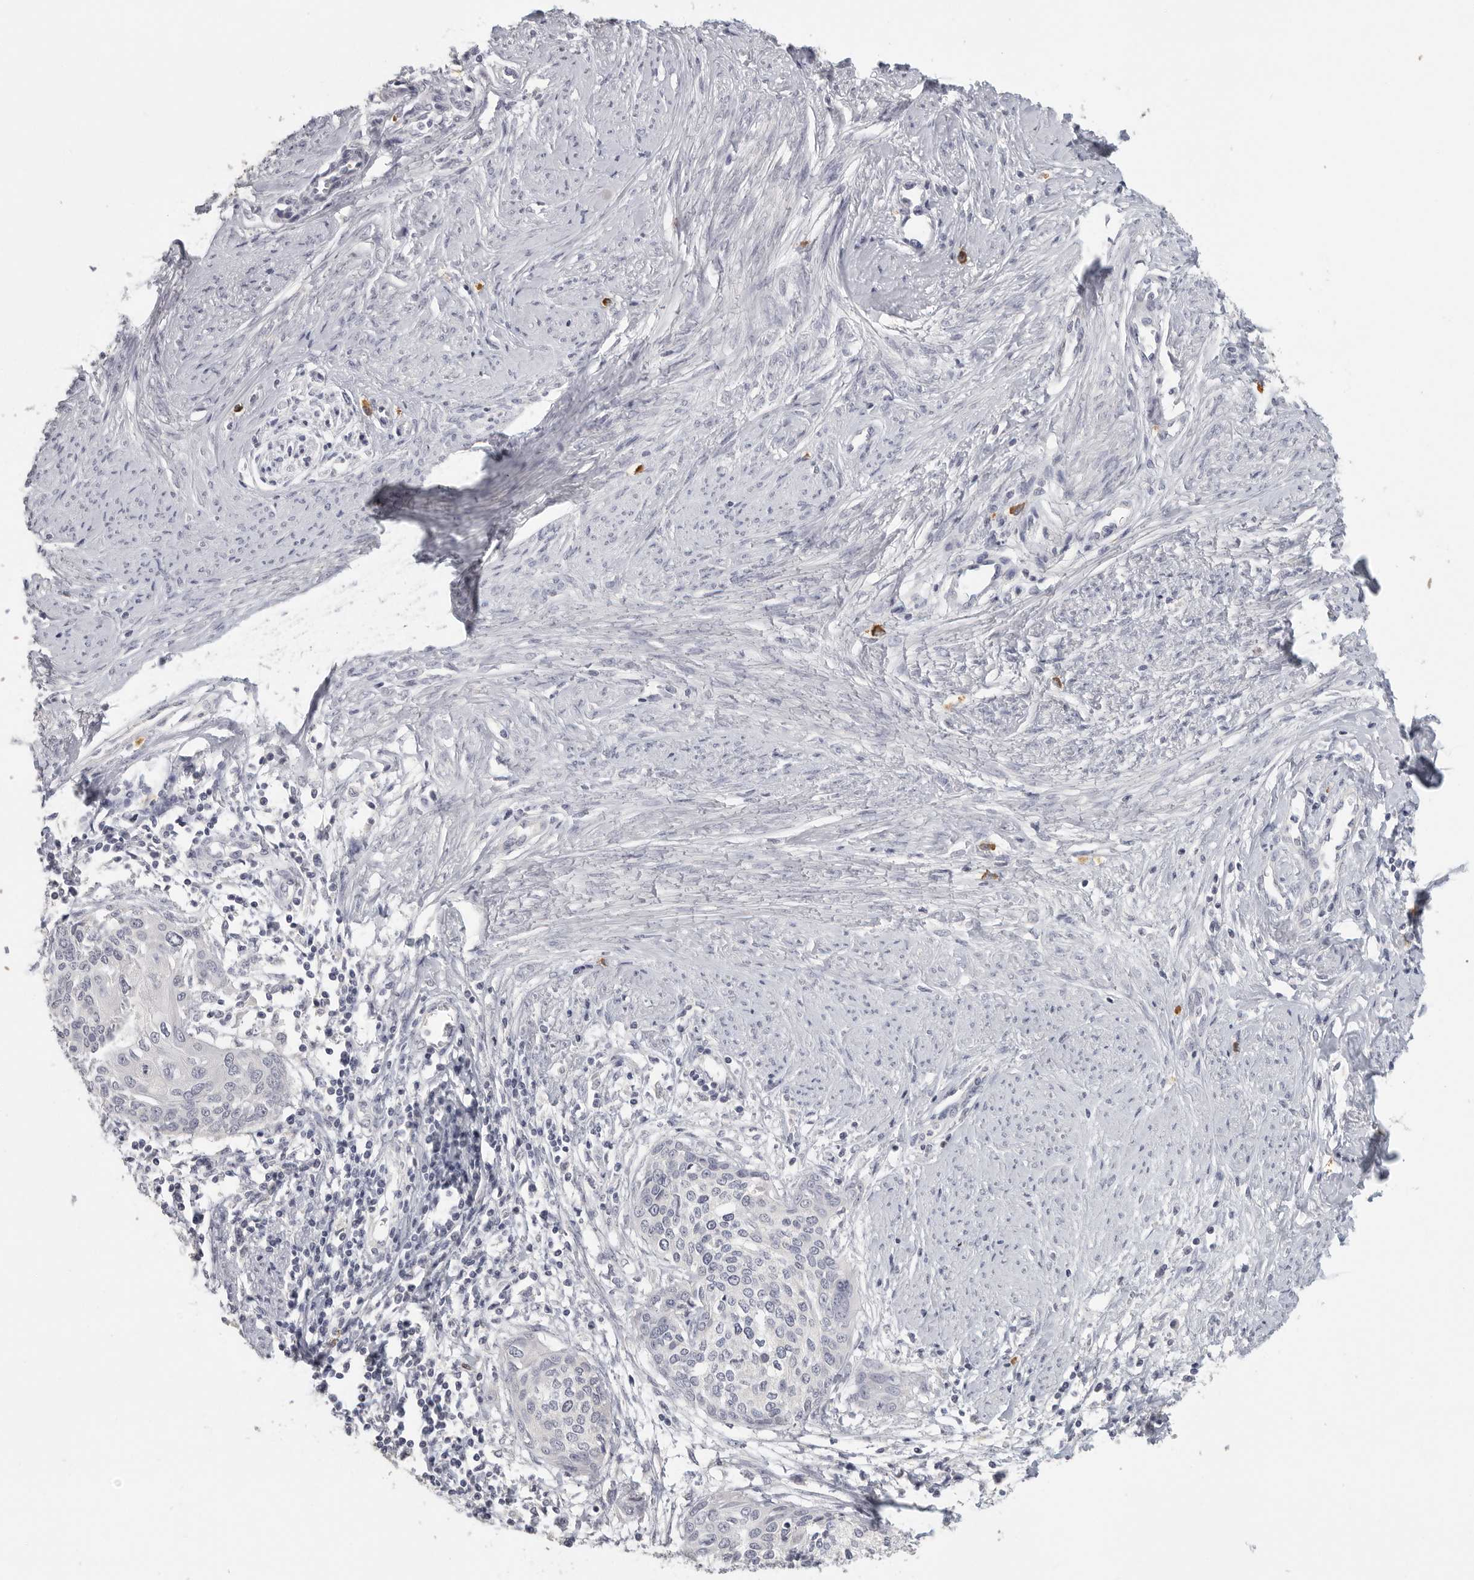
{"staining": {"intensity": "negative", "quantity": "none", "location": "none"}, "tissue": "cervical cancer", "cell_type": "Tumor cells", "image_type": "cancer", "snomed": [{"axis": "morphology", "description": "Squamous cell carcinoma, NOS"}, {"axis": "topography", "description": "Cervix"}], "caption": "Immunohistochemistry of cervical cancer reveals no positivity in tumor cells.", "gene": "DNAJC11", "patient": {"sex": "female", "age": 37}}